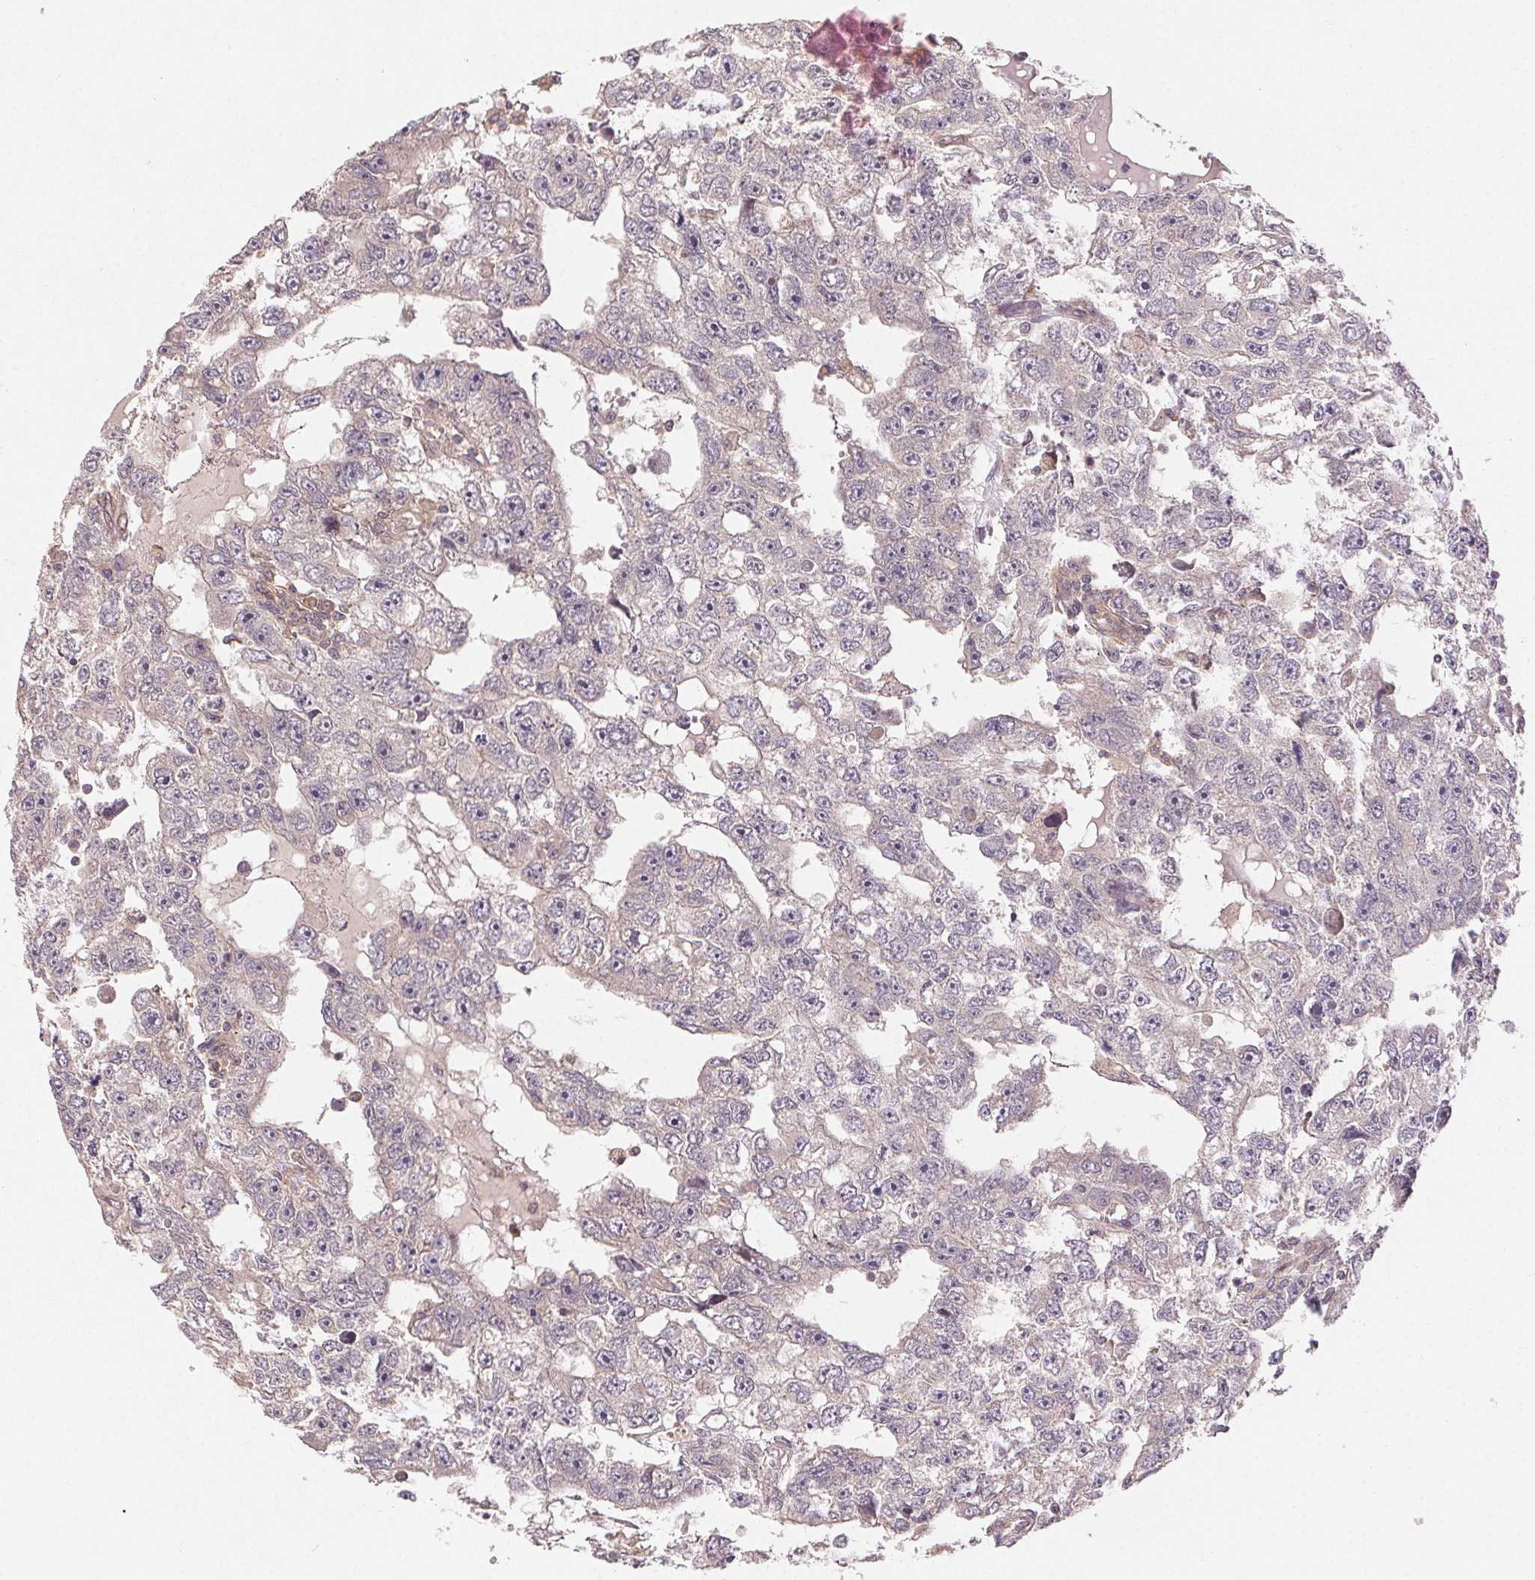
{"staining": {"intensity": "negative", "quantity": "none", "location": "none"}, "tissue": "testis cancer", "cell_type": "Tumor cells", "image_type": "cancer", "snomed": [{"axis": "morphology", "description": "Carcinoma, Embryonal, NOS"}, {"axis": "topography", "description": "Testis"}], "caption": "Tumor cells are negative for protein expression in human testis cancer. (DAB (3,3'-diaminobenzidine) IHC, high magnification).", "gene": "MAPKAPK2", "patient": {"sex": "male", "age": 20}}